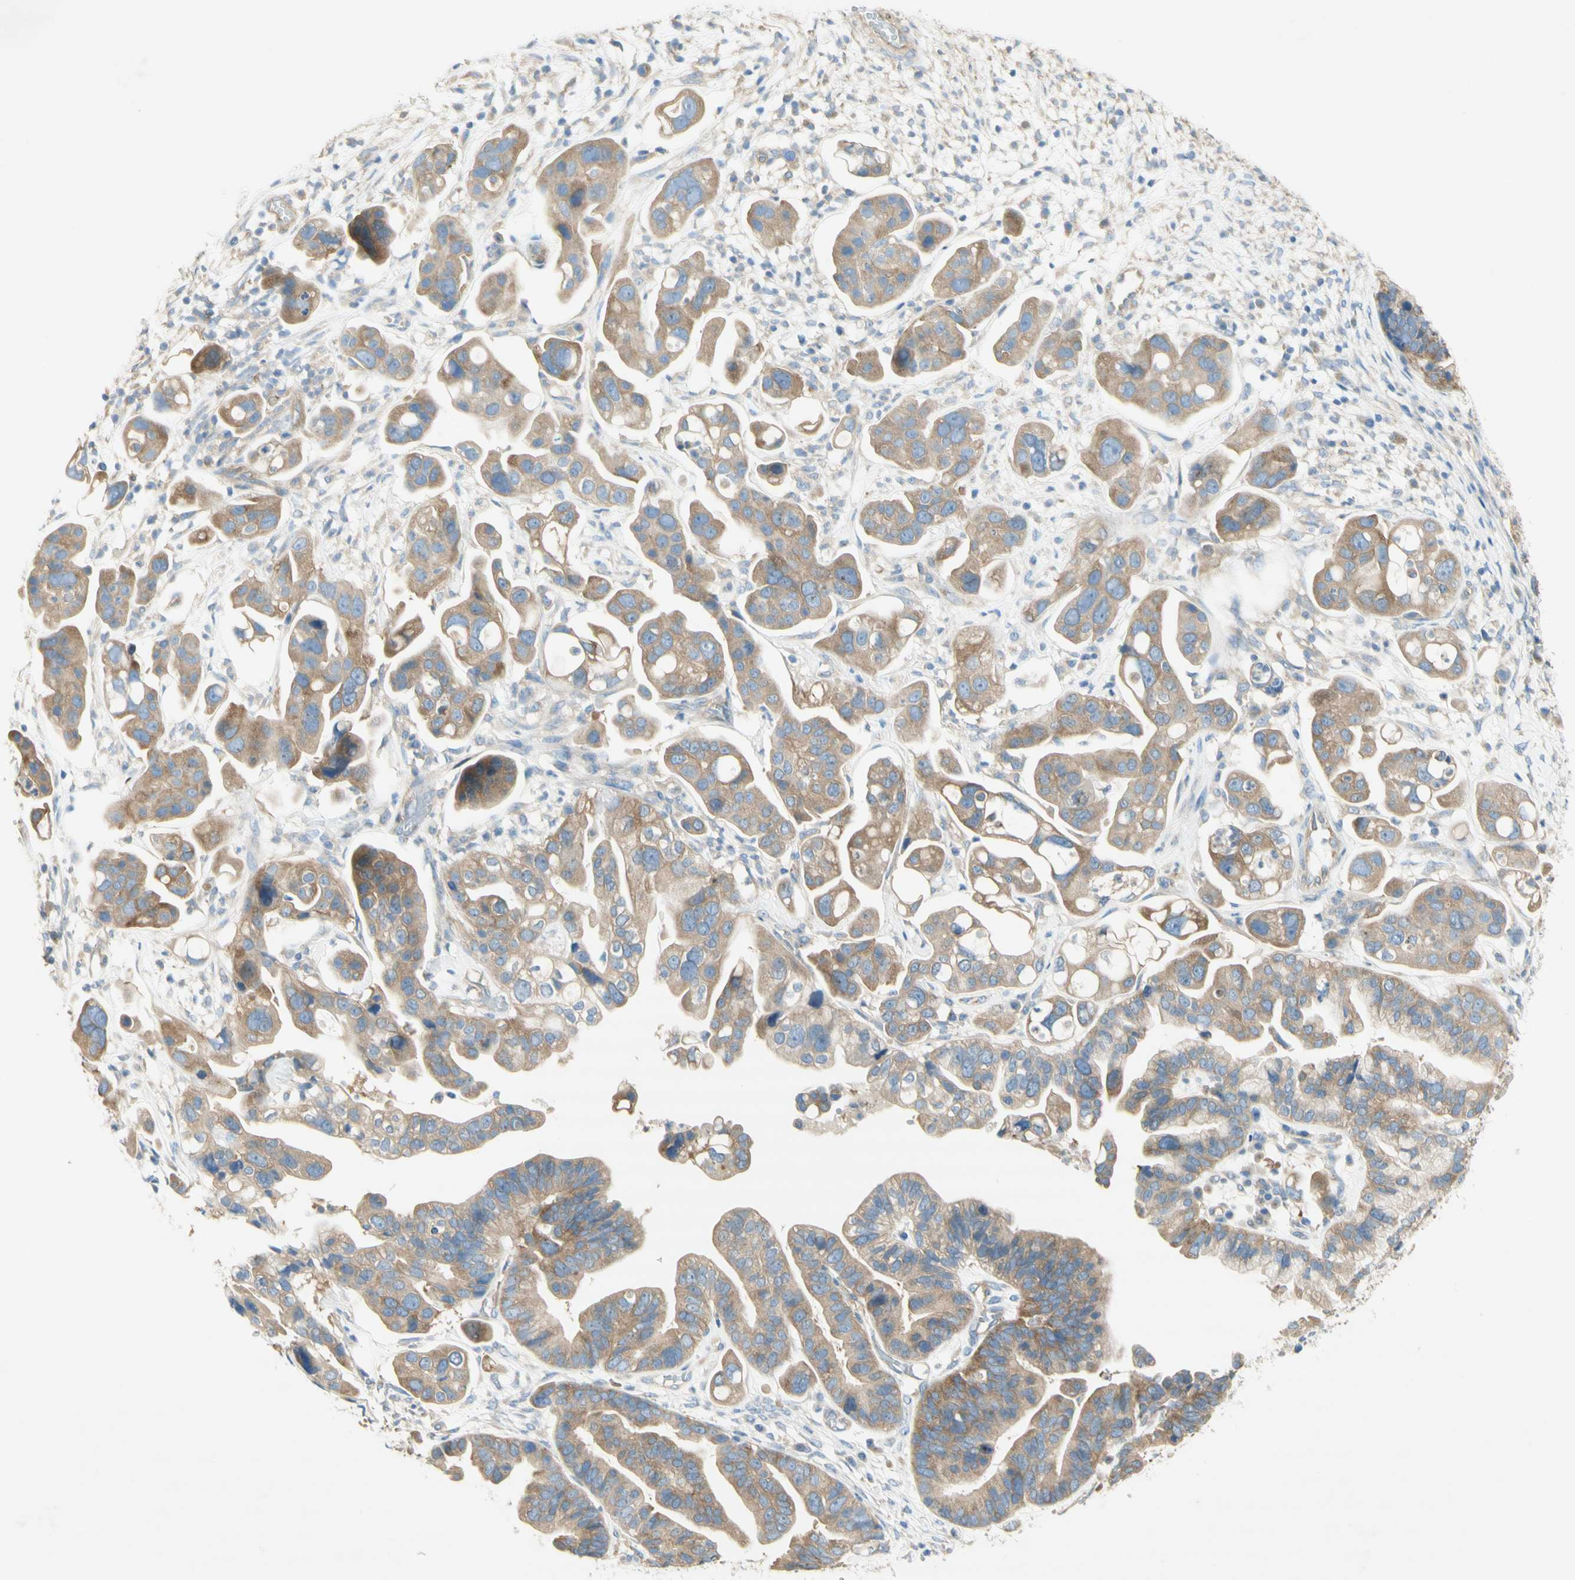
{"staining": {"intensity": "moderate", "quantity": "25%-75%", "location": "cytoplasmic/membranous"}, "tissue": "ovarian cancer", "cell_type": "Tumor cells", "image_type": "cancer", "snomed": [{"axis": "morphology", "description": "Cystadenocarcinoma, serous, NOS"}, {"axis": "topography", "description": "Ovary"}], "caption": "Ovarian cancer (serous cystadenocarcinoma) stained with immunohistochemistry (IHC) displays moderate cytoplasmic/membranous staining in about 25%-75% of tumor cells.", "gene": "DYNC1H1", "patient": {"sex": "female", "age": 56}}